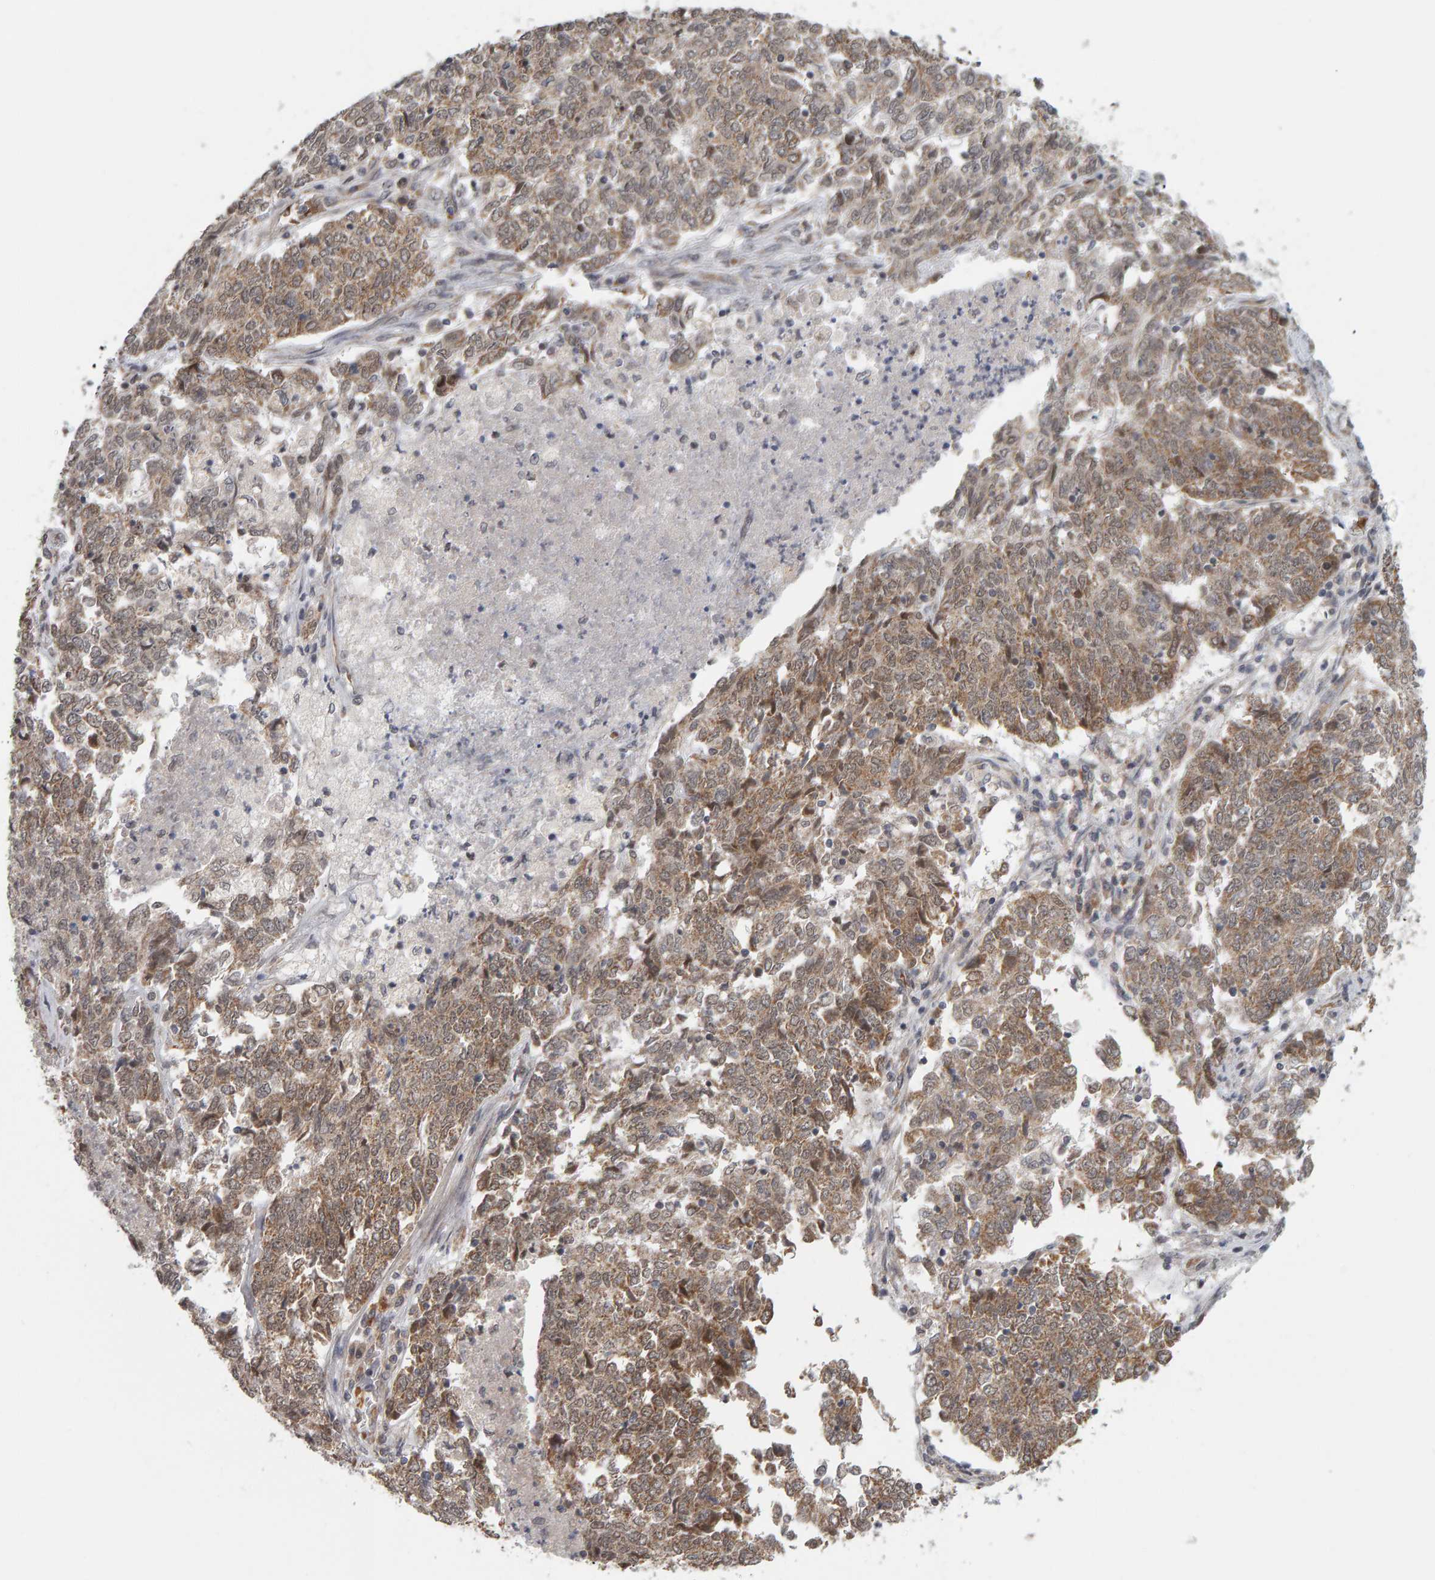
{"staining": {"intensity": "moderate", "quantity": ">75%", "location": "cytoplasmic/membranous"}, "tissue": "endometrial cancer", "cell_type": "Tumor cells", "image_type": "cancer", "snomed": [{"axis": "morphology", "description": "Adenocarcinoma, NOS"}, {"axis": "topography", "description": "Endometrium"}], "caption": "A high-resolution histopathology image shows immunohistochemistry (IHC) staining of adenocarcinoma (endometrial), which shows moderate cytoplasmic/membranous positivity in approximately >75% of tumor cells.", "gene": "DAP3", "patient": {"sex": "female", "age": 80}}